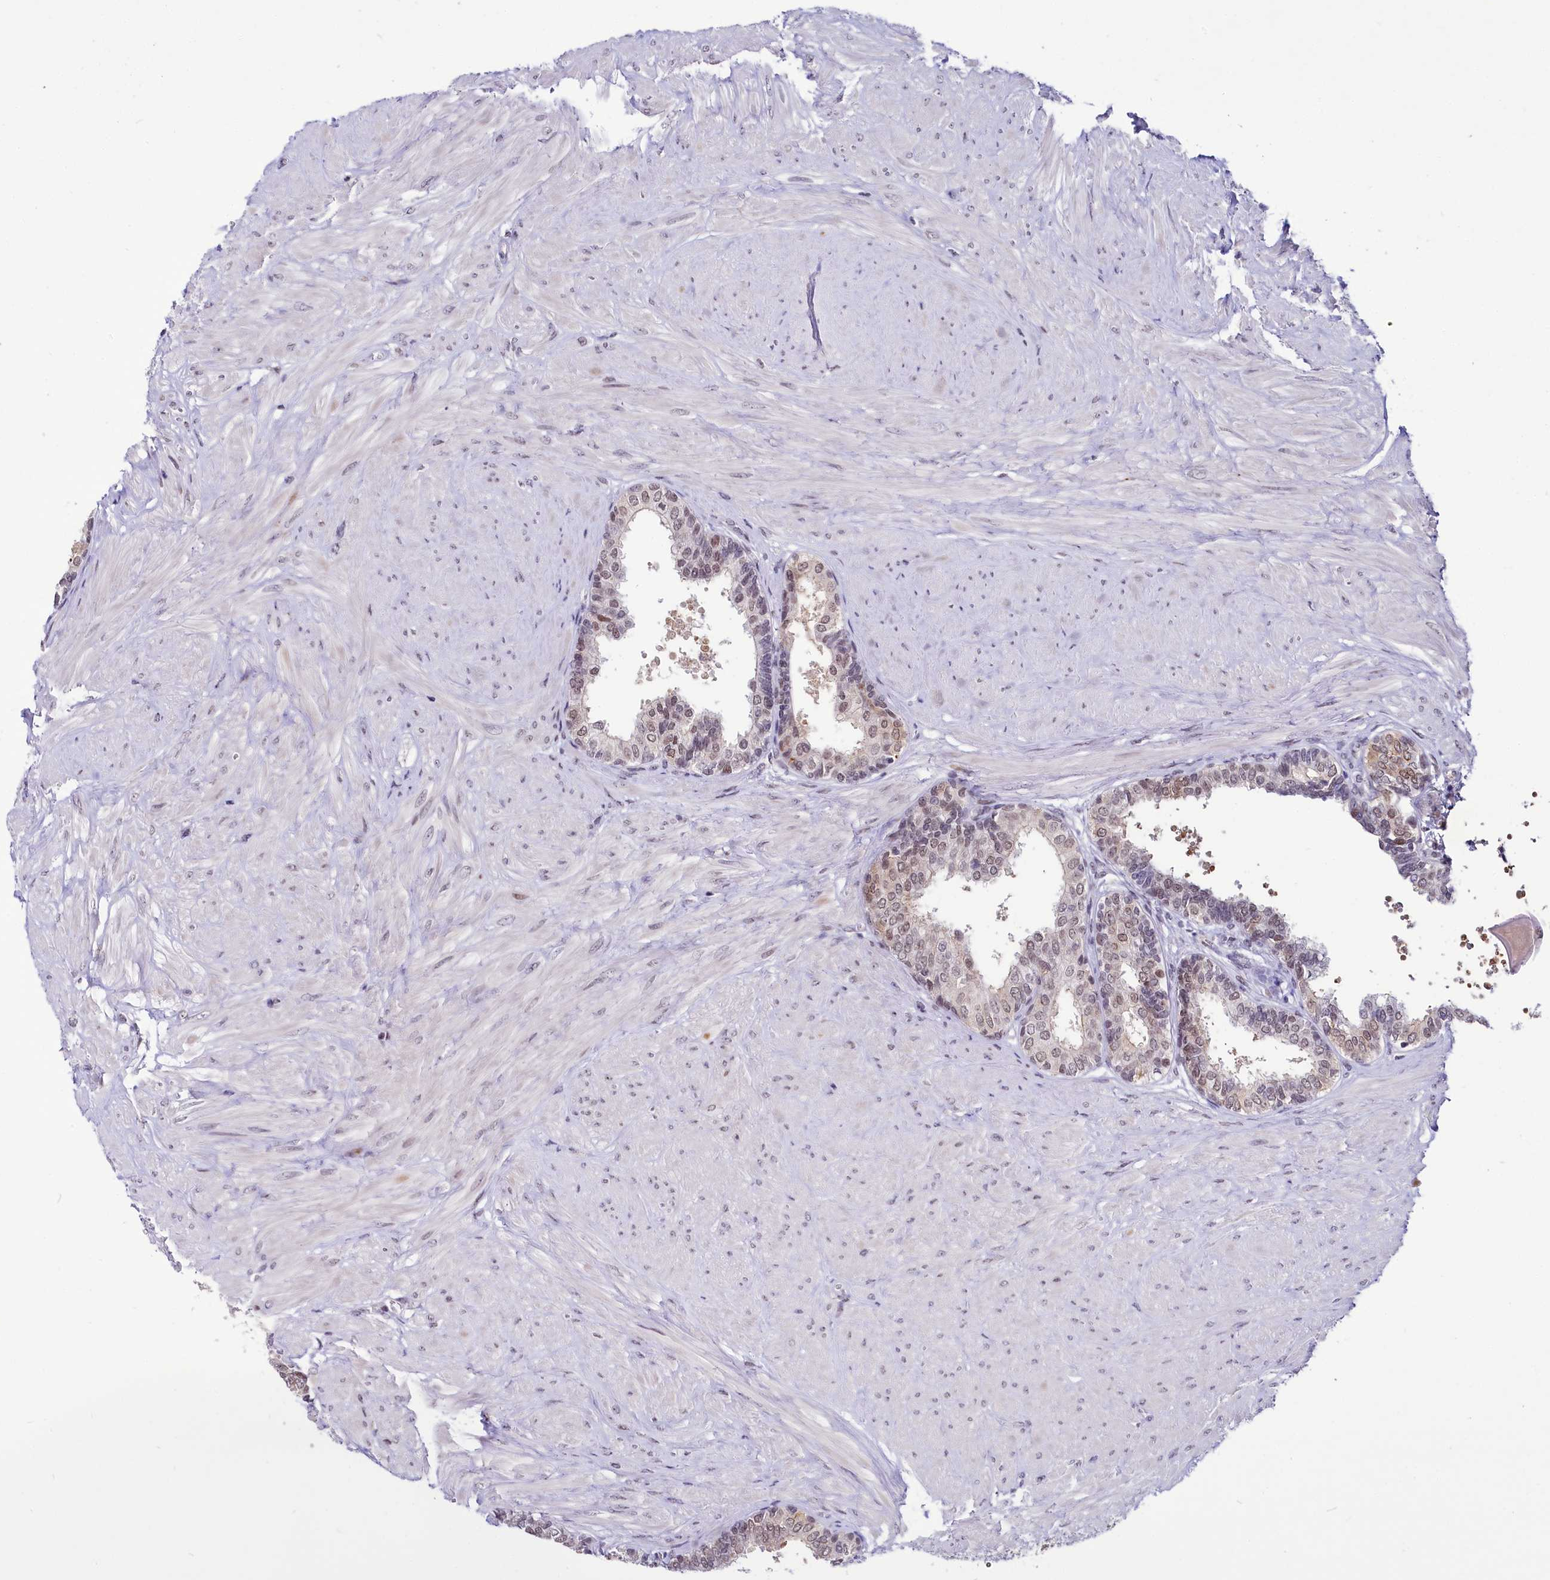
{"staining": {"intensity": "moderate", "quantity": "25%-75%", "location": "cytoplasmic/membranous,nuclear"}, "tissue": "prostate", "cell_type": "Glandular cells", "image_type": "normal", "snomed": [{"axis": "morphology", "description": "Normal tissue, NOS"}, {"axis": "topography", "description": "Prostate"}], "caption": "IHC histopathology image of benign prostate stained for a protein (brown), which shows medium levels of moderate cytoplasmic/membranous,nuclear staining in about 25%-75% of glandular cells.", "gene": "SCAF11", "patient": {"sex": "male", "age": 48}}